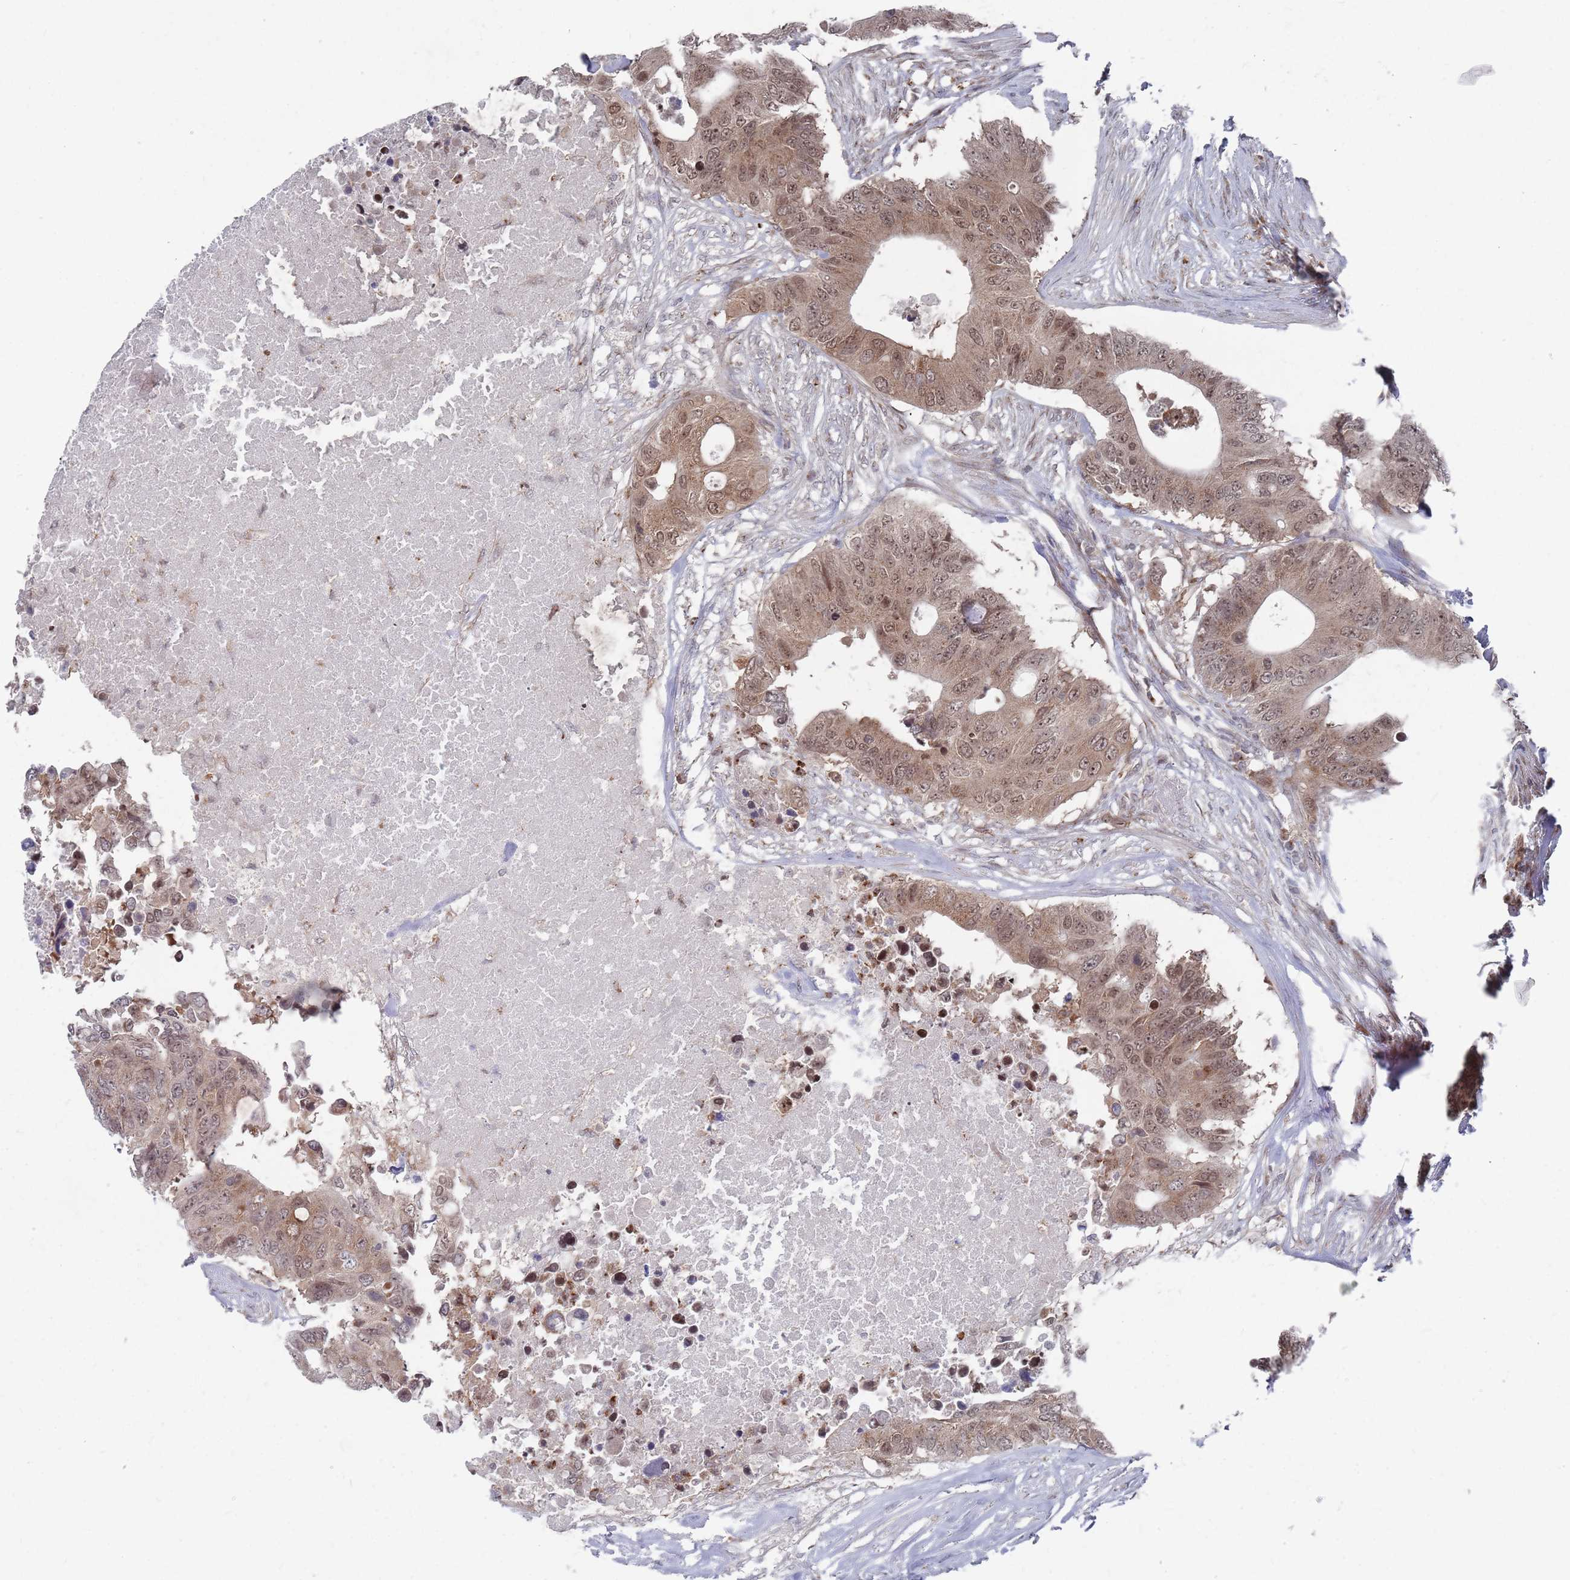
{"staining": {"intensity": "moderate", "quantity": ">75%", "location": "cytoplasmic/membranous,nuclear"}, "tissue": "colorectal cancer", "cell_type": "Tumor cells", "image_type": "cancer", "snomed": [{"axis": "morphology", "description": "Adenocarcinoma, NOS"}, {"axis": "topography", "description": "Colon"}], "caption": "Adenocarcinoma (colorectal) stained with immunohistochemistry (IHC) demonstrates moderate cytoplasmic/membranous and nuclear expression in about >75% of tumor cells. (DAB (3,3'-diaminobenzidine) IHC with brightfield microscopy, high magnification).", "gene": "FMO4", "patient": {"sex": "male", "age": 71}}